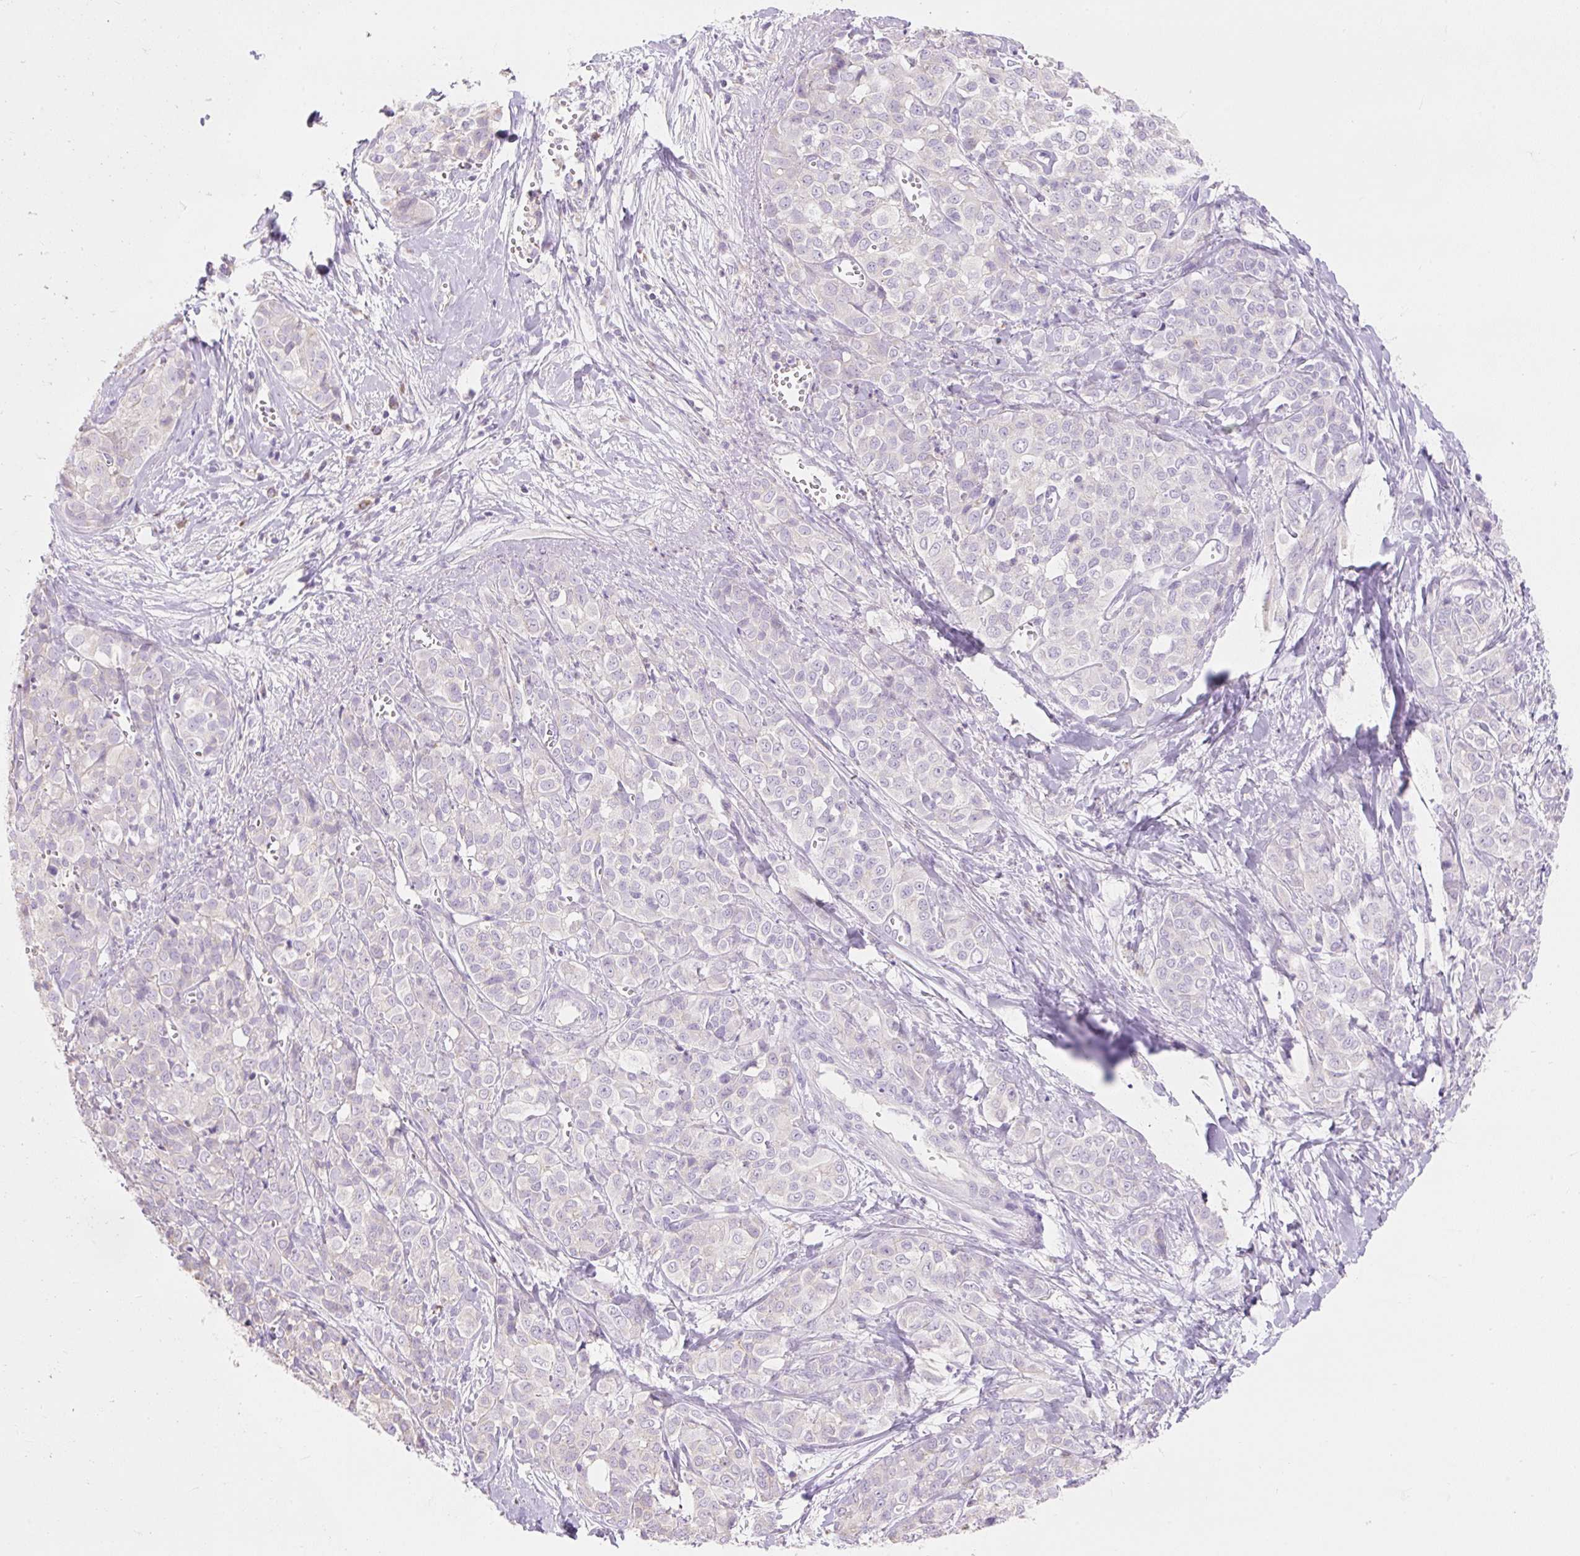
{"staining": {"intensity": "negative", "quantity": "none", "location": "none"}, "tissue": "liver cancer", "cell_type": "Tumor cells", "image_type": "cancer", "snomed": [{"axis": "morphology", "description": "Cholangiocarcinoma"}, {"axis": "topography", "description": "Liver"}], "caption": "Immunohistochemical staining of liver cholangiocarcinoma shows no significant positivity in tumor cells.", "gene": "DHX35", "patient": {"sex": "female", "age": 77}}